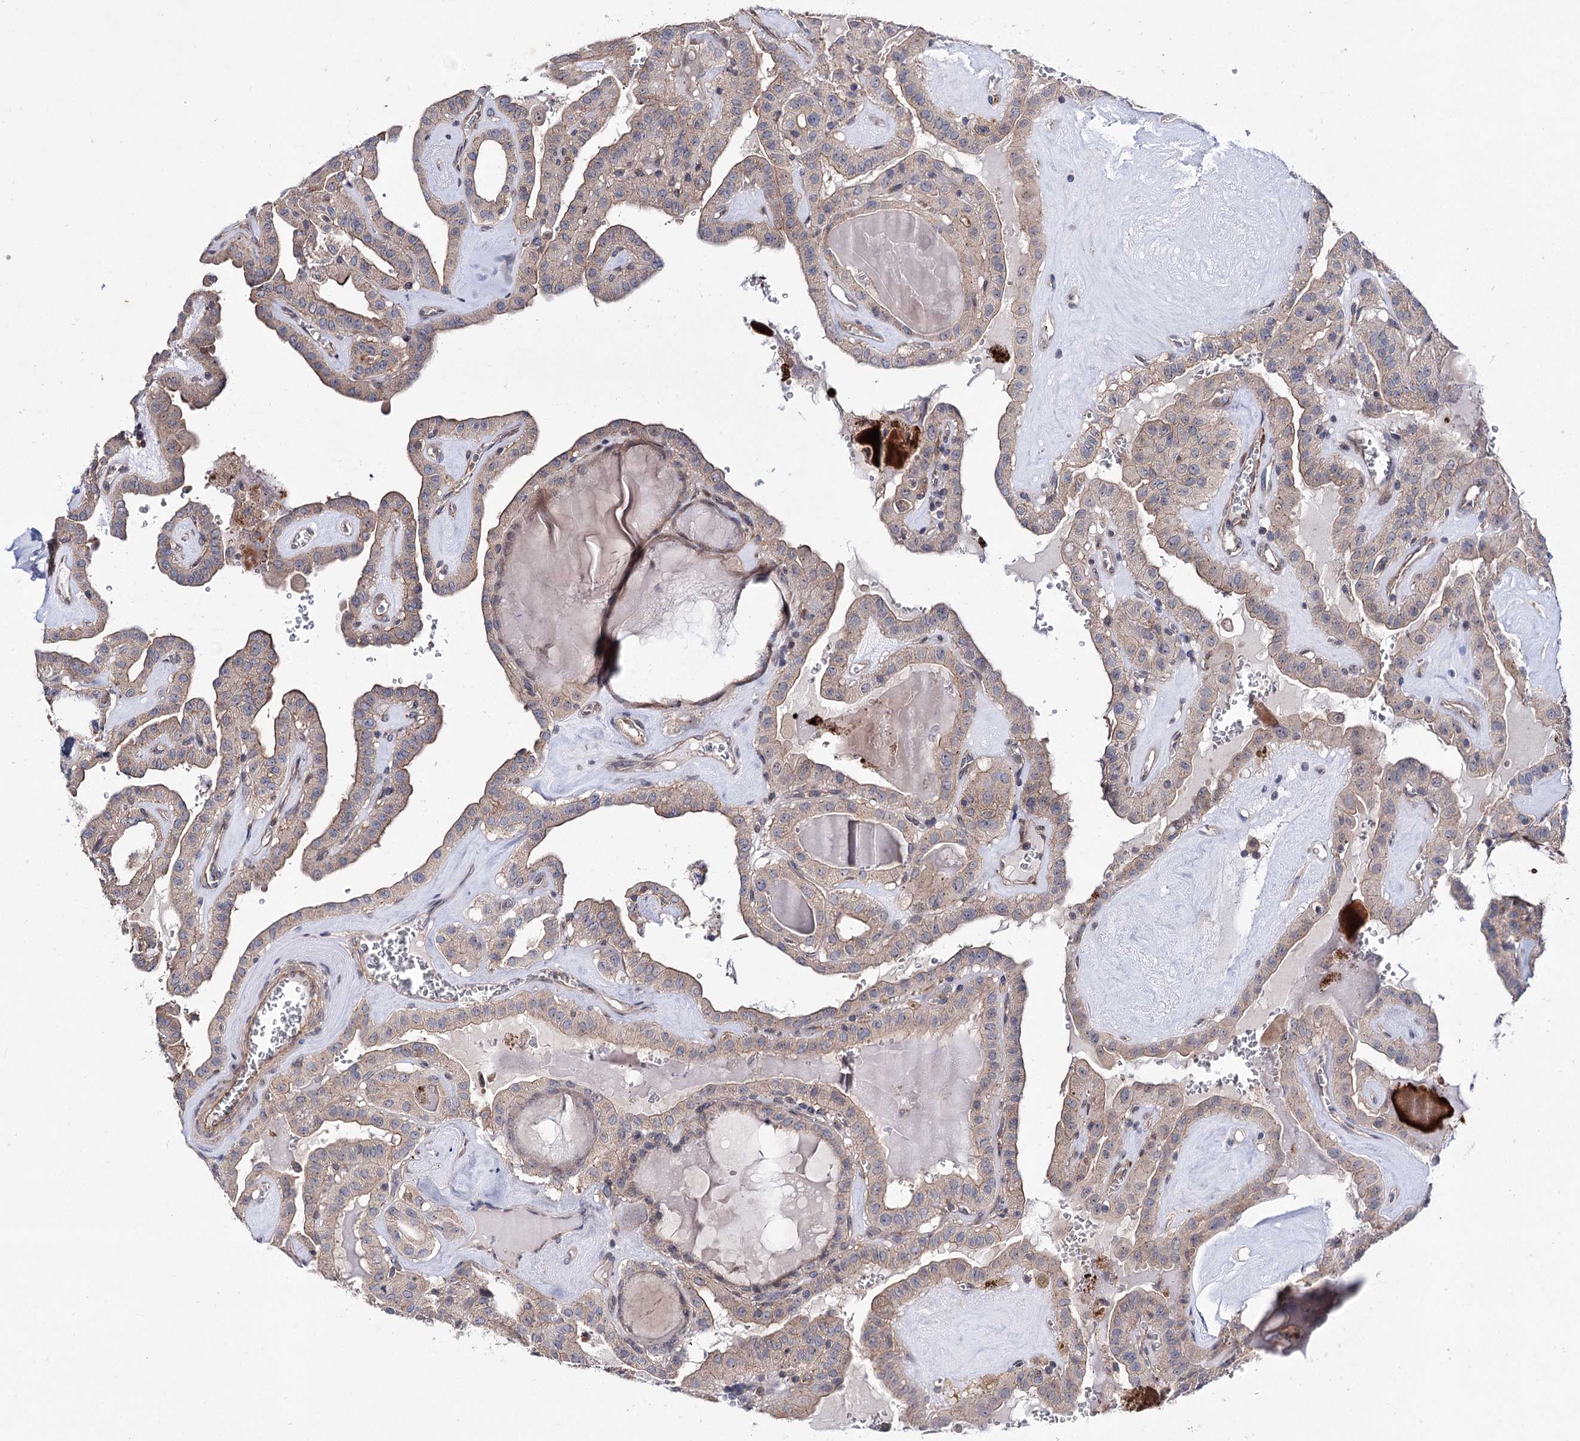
{"staining": {"intensity": "weak", "quantity": ">75%", "location": "cytoplasmic/membranous"}, "tissue": "thyroid cancer", "cell_type": "Tumor cells", "image_type": "cancer", "snomed": [{"axis": "morphology", "description": "Papillary adenocarcinoma, NOS"}, {"axis": "topography", "description": "Thyroid gland"}], "caption": "Protein staining of thyroid cancer tissue shows weak cytoplasmic/membranous staining in about >75% of tumor cells.", "gene": "SEC24A", "patient": {"sex": "male", "age": 52}}